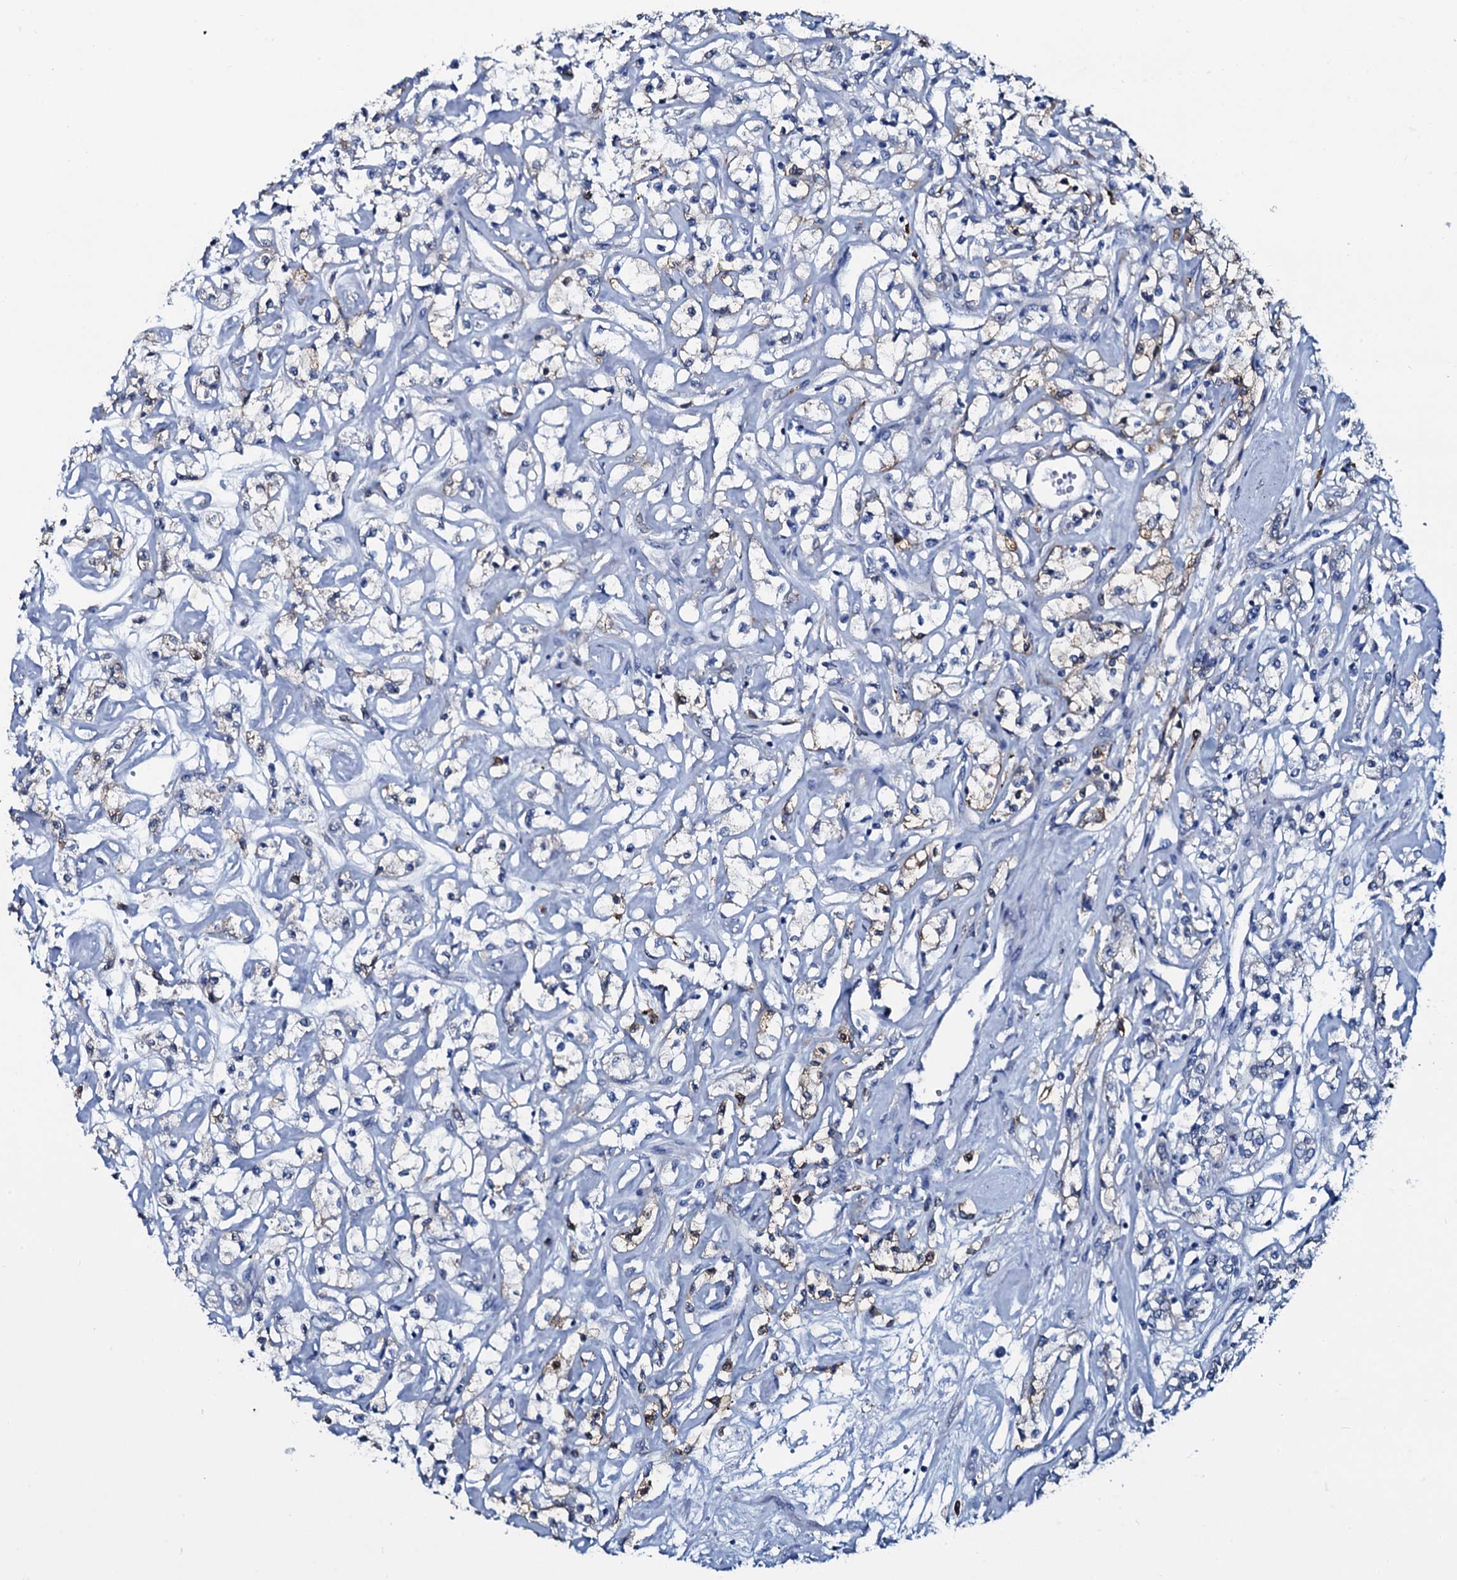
{"staining": {"intensity": "negative", "quantity": "none", "location": "none"}, "tissue": "renal cancer", "cell_type": "Tumor cells", "image_type": "cancer", "snomed": [{"axis": "morphology", "description": "Adenocarcinoma, NOS"}, {"axis": "topography", "description": "Kidney"}], "caption": "An immunohistochemistry photomicrograph of adenocarcinoma (renal) is shown. There is no staining in tumor cells of adenocarcinoma (renal).", "gene": "SLC4A7", "patient": {"sex": "female", "age": 59}}